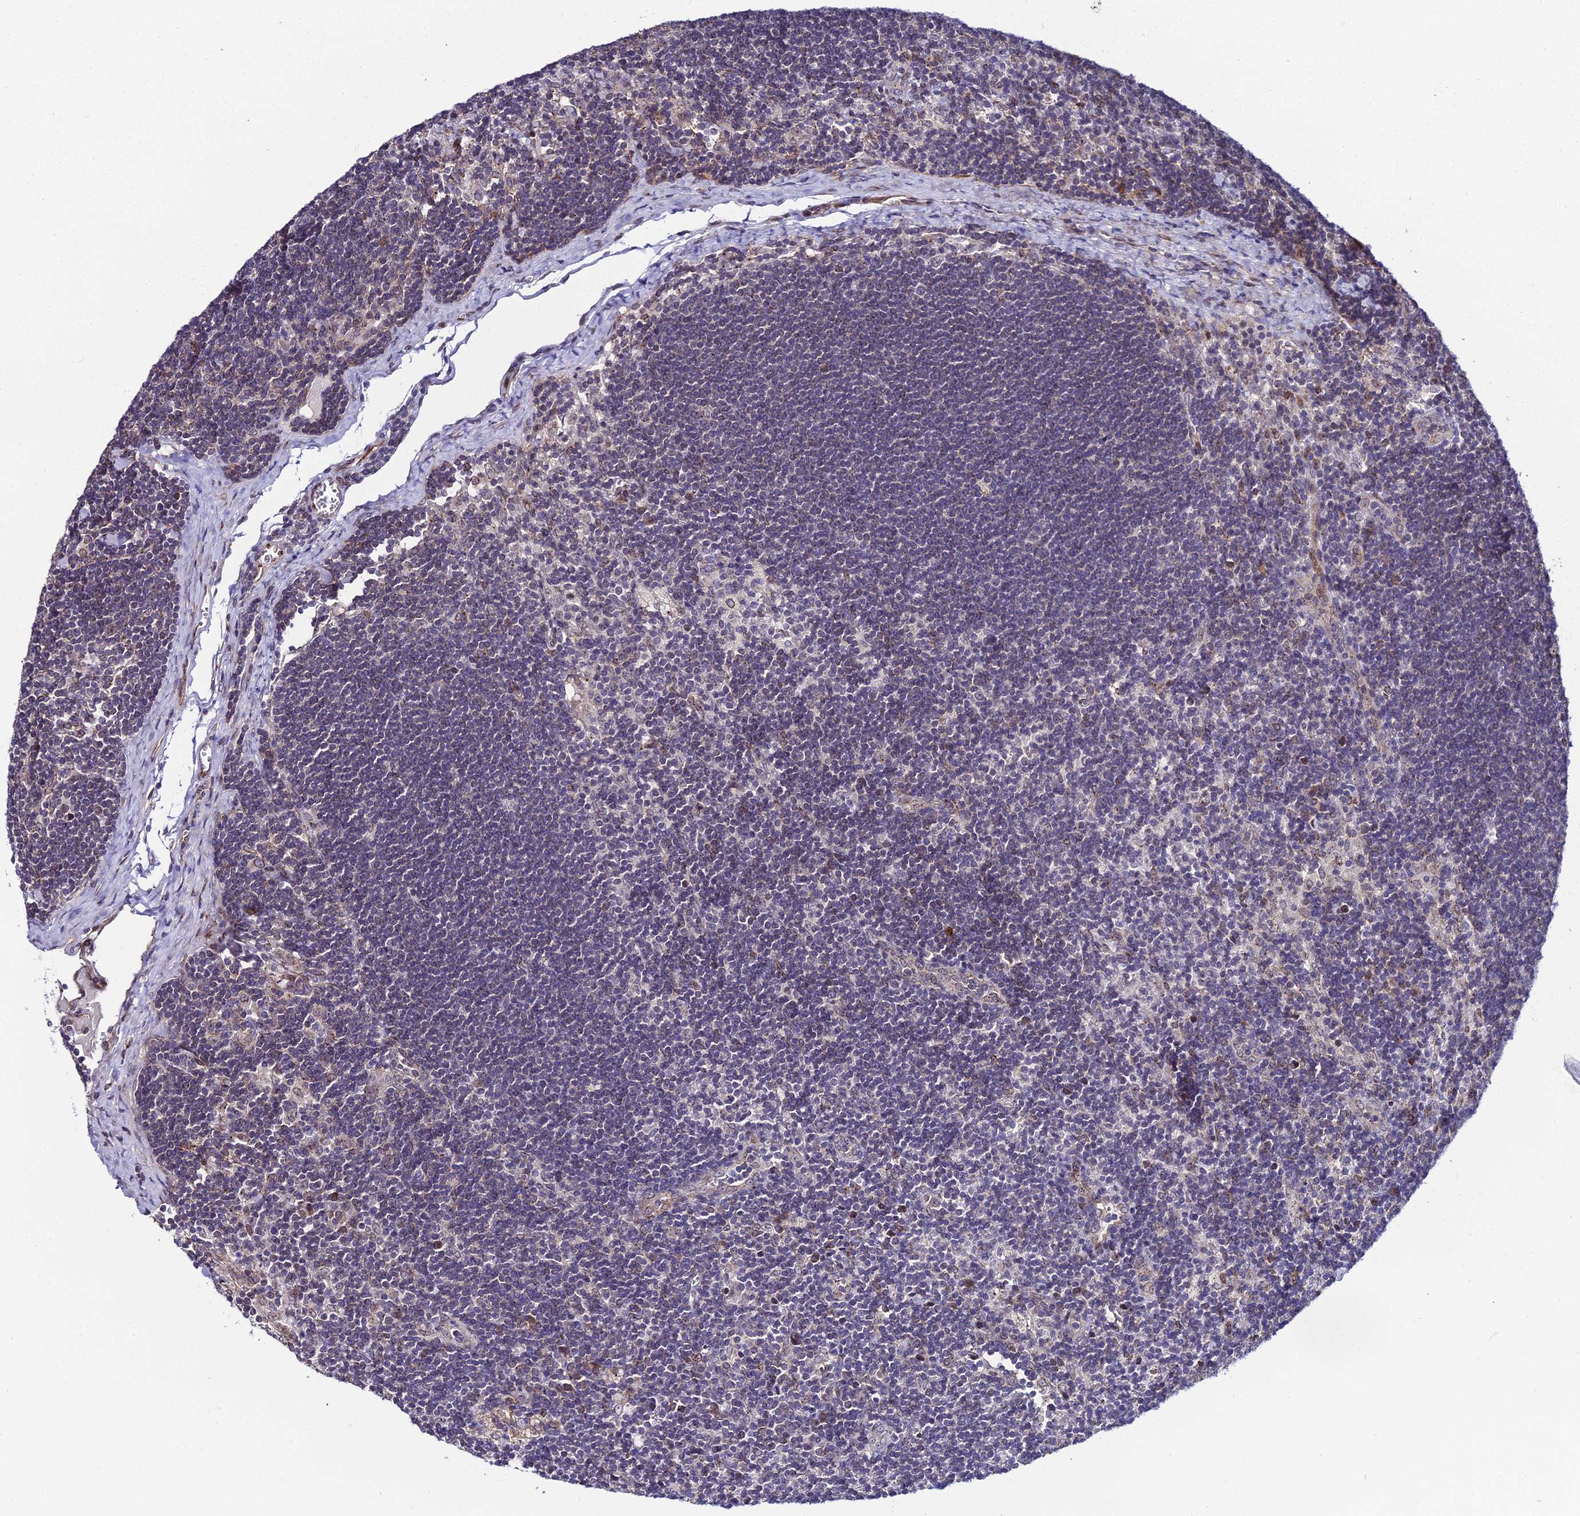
{"staining": {"intensity": "moderate", "quantity": "<25%", "location": "cytoplasmic/membranous"}, "tissue": "lymph node", "cell_type": "Germinal center cells", "image_type": "normal", "snomed": [{"axis": "morphology", "description": "Normal tissue, NOS"}, {"axis": "topography", "description": "Lymph node"}], "caption": "High-power microscopy captured an immunohistochemistry (IHC) micrograph of unremarkable lymph node, revealing moderate cytoplasmic/membranous staining in about <25% of germinal center cells.", "gene": "DDX19A", "patient": {"sex": "male", "age": 24}}